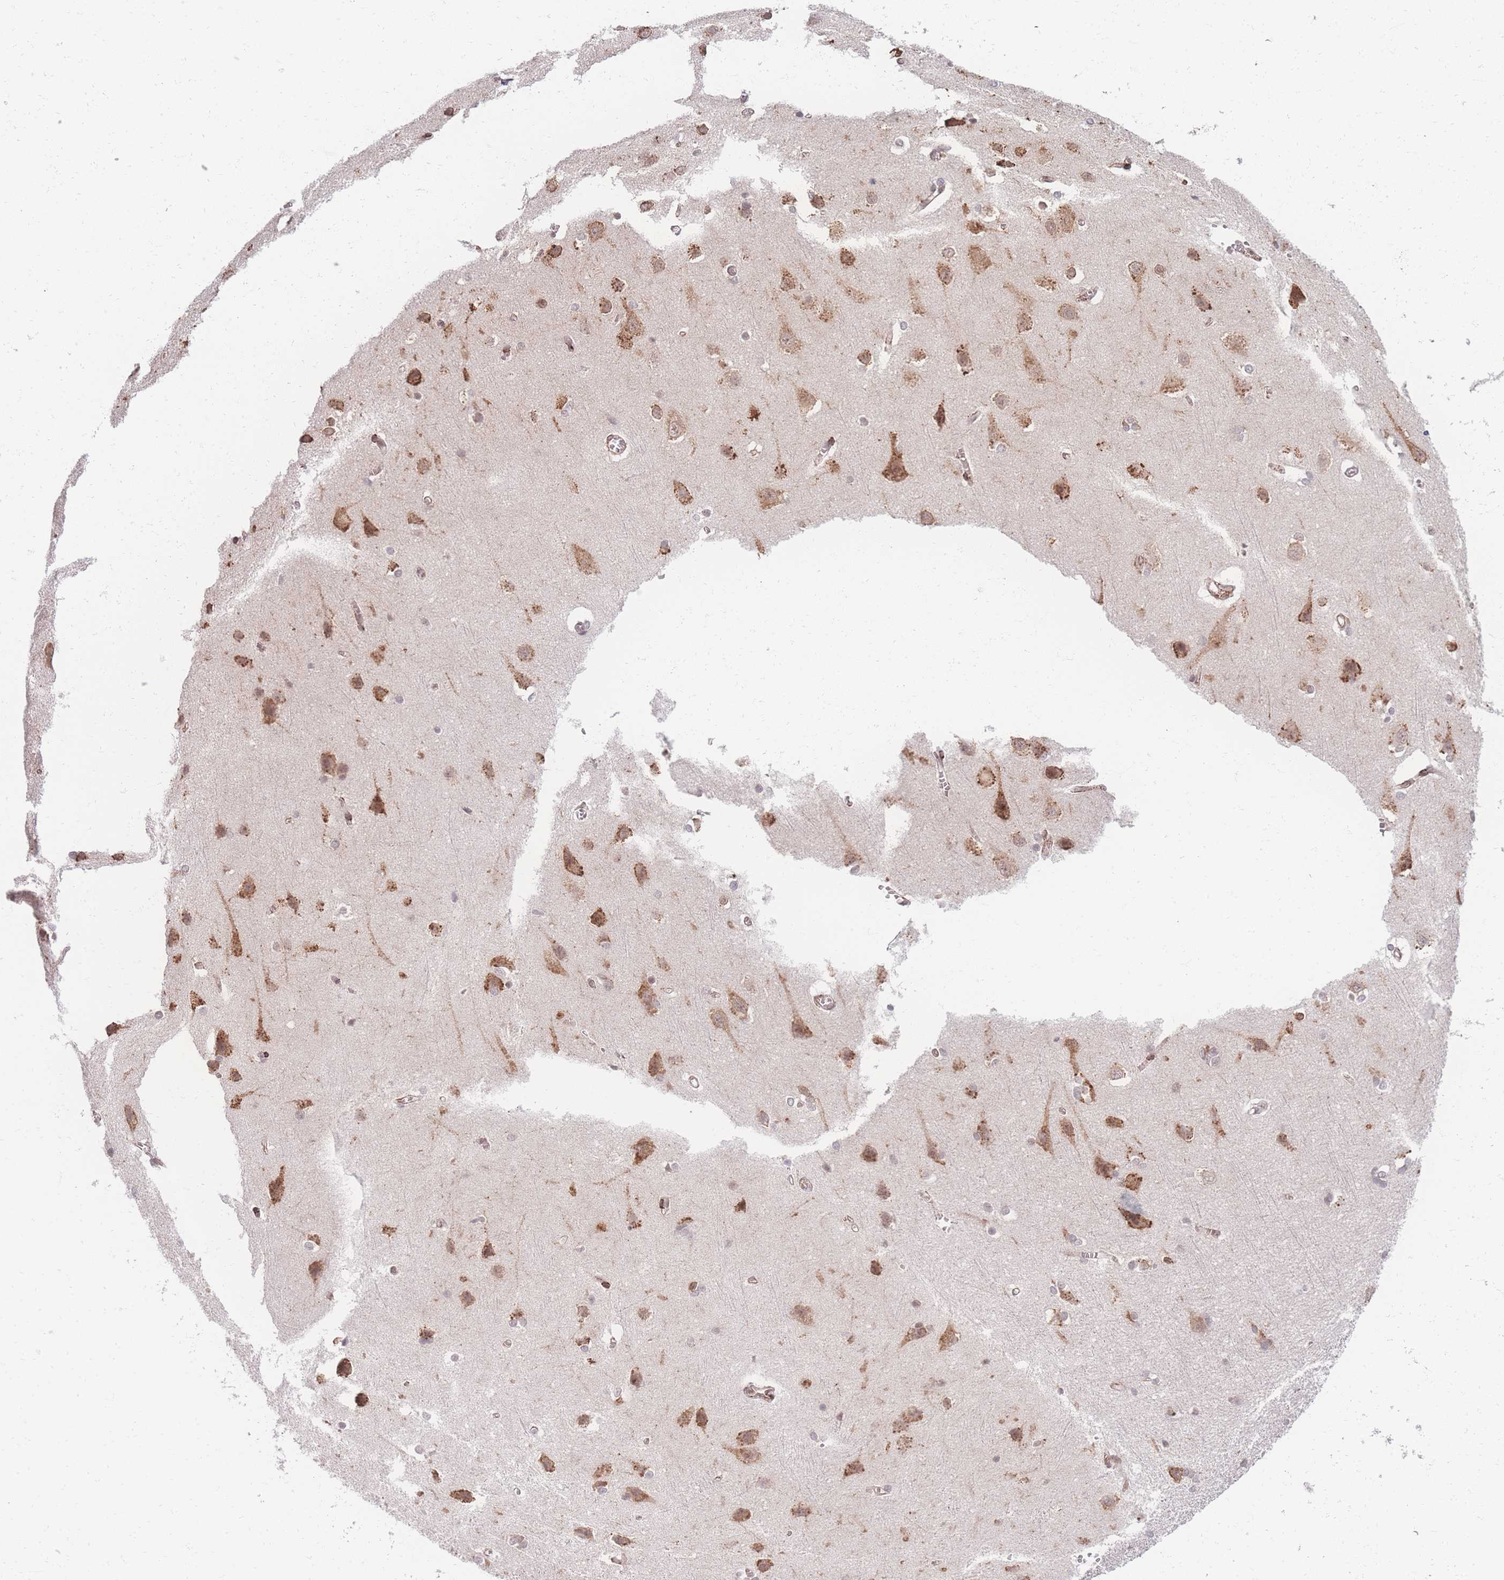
{"staining": {"intensity": "moderate", "quantity": "<25%", "location": "cytoplasmic/membranous"}, "tissue": "cerebral cortex", "cell_type": "Endothelial cells", "image_type": "normal", "snomed": [{"axis": "morphology", "description": "Normal tissue, NOS"}, {"axis": "topography", "description": "Cerebral cortex"}], "caption": "IHC image of benign cerebral cortex: cerebral cortex stained using immunohistochemistry (IHC) displays low levels of moderate protein expression localized specifically in the cytoplasmic/membranous of endothelial cells, appearing as a cytoplasmic/membranous brown color.", "gene": "ZC3H13", "patient": {"sex": "male", "age": 37}}